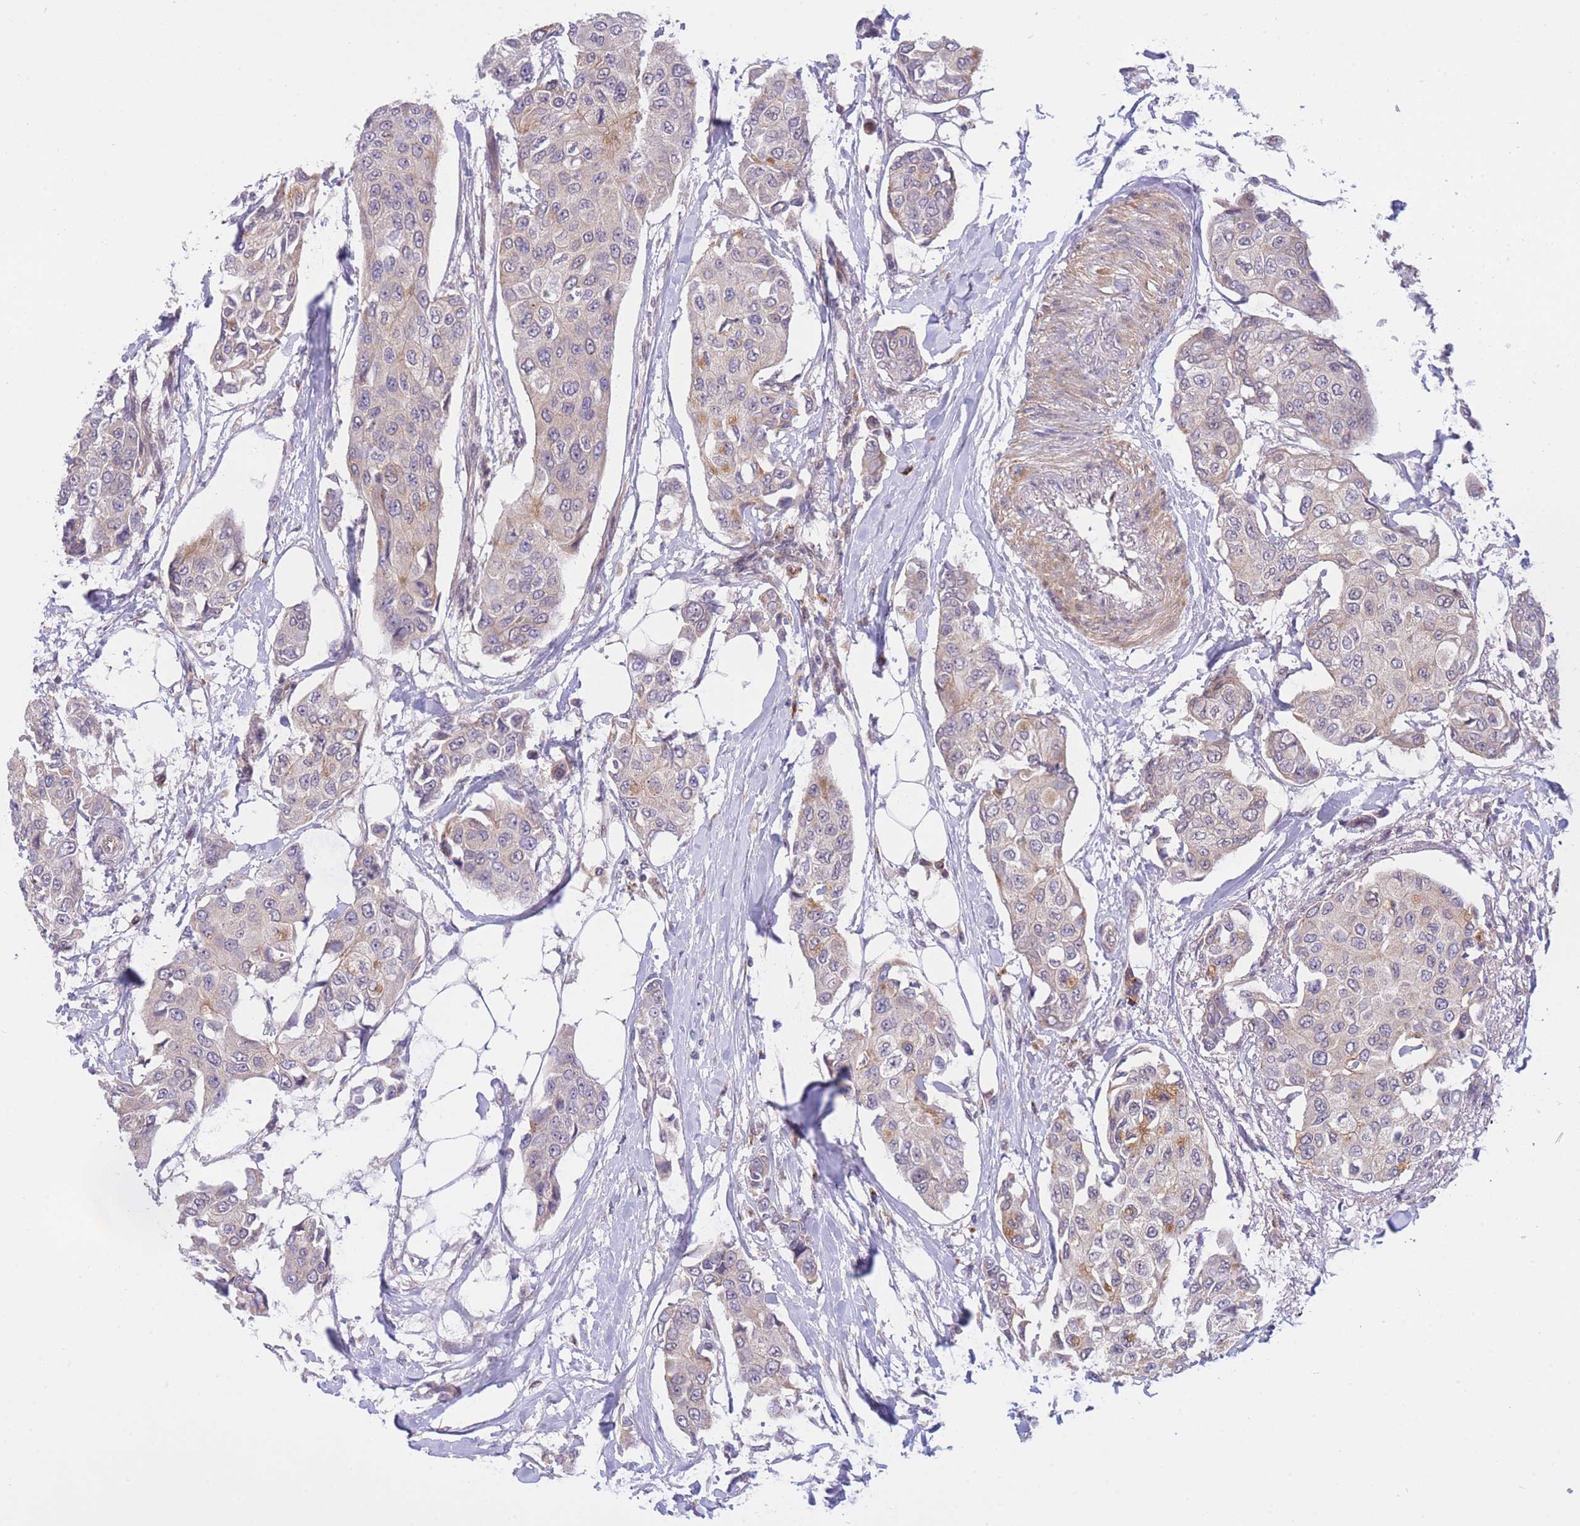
{"staining": {"intensity": "weak", "quantity": "<25%", "location": "cytoplasmic/membranous"}, "tissue": "breast cancer", "cell_type": "Tumor cells", "image_type": "cancer", "snomed": [{"axis": "morphology", "description": "Duct carcinoma"}, {"axis": "topography", "description": "Breast"}], "caption": "Immunohistochemical staining of intraductal carcinoma (breast) exhibits no significant positivity in tumor cells.", "gene": "CDC25B", "patient": {"sex": "female", "age": 80}}